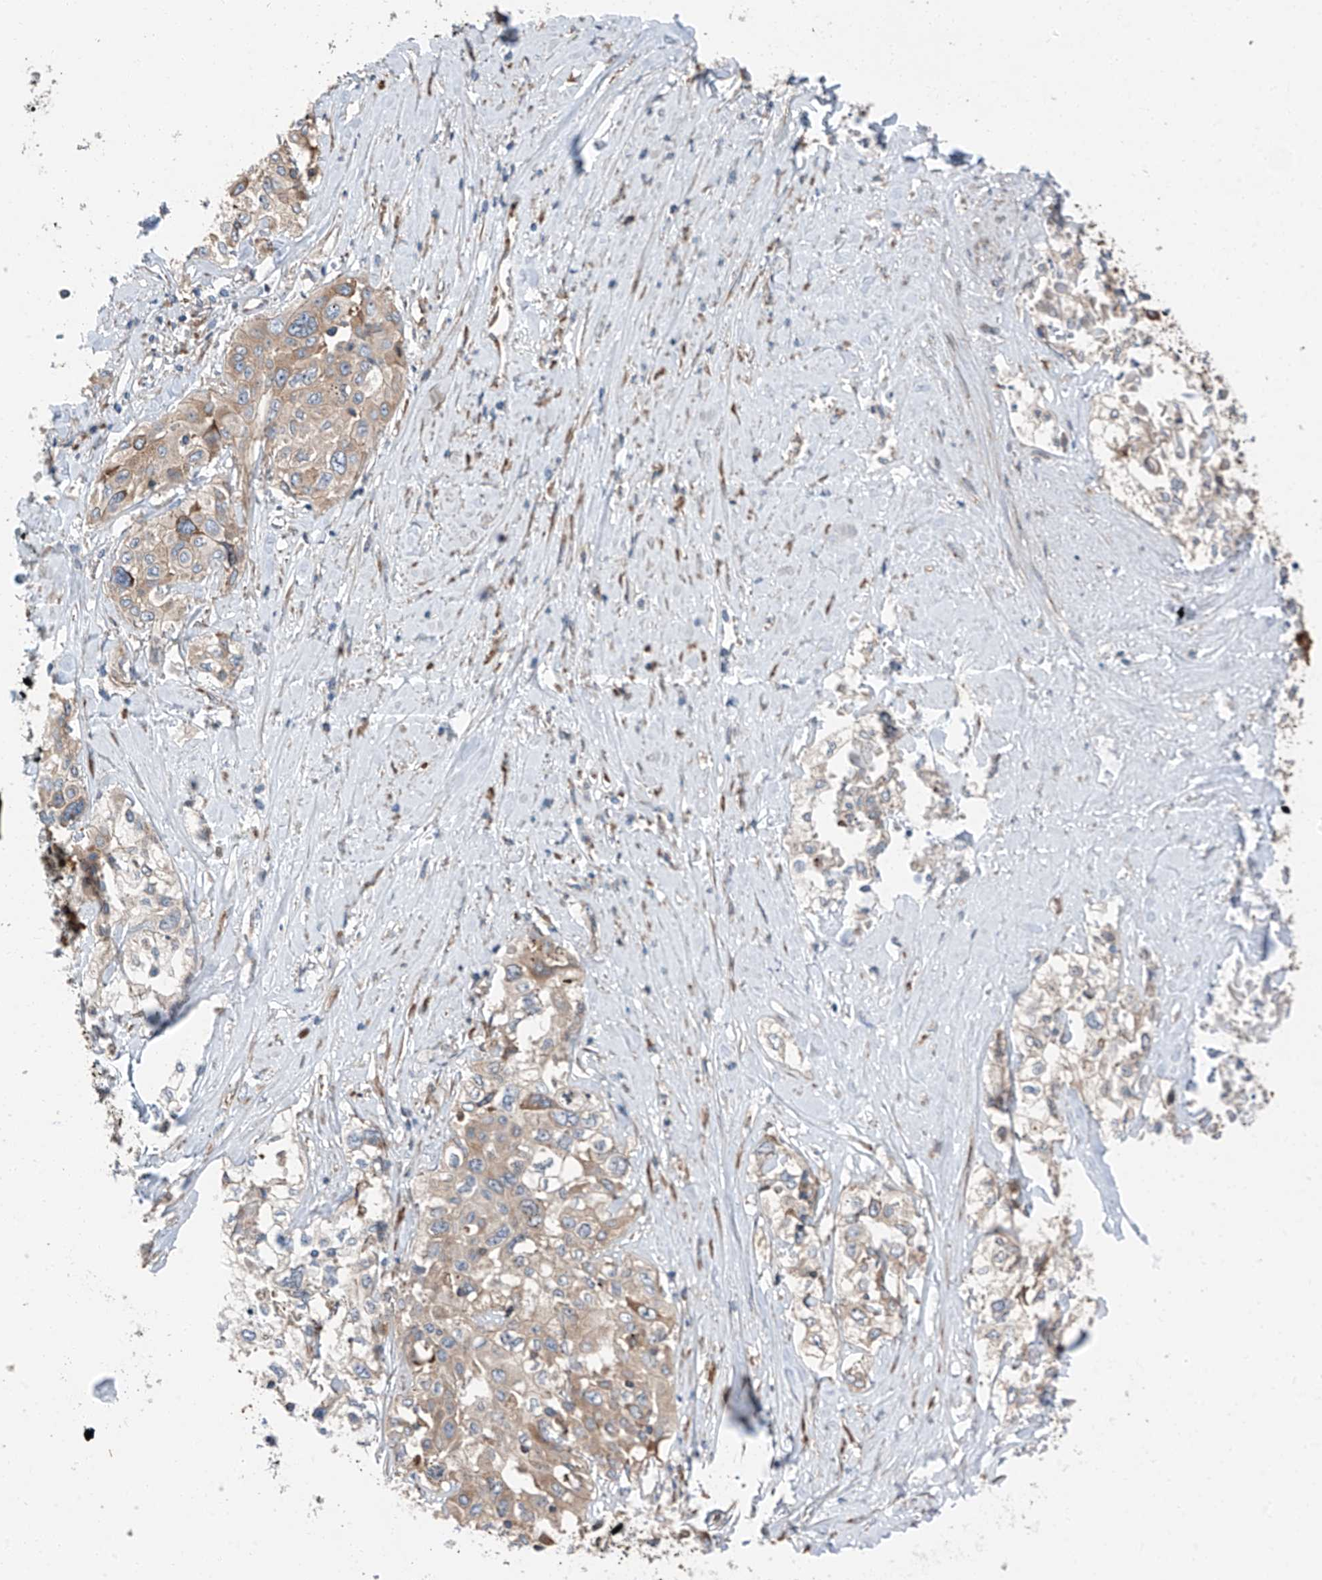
{"staining": {"intensity": "moderate", "quantity": "<25%", "location": "cytoplasmic/membranous"}, "tissue": "cervical cancer", "cell_type": "Tumor cells", "image_type": "cancer", "snomed": [{"axis": "morphology", "description": "Squamous cell carcinoma, NOS"}, {"axis": "topography", "description": "Cervix"}], "caption": "Cervical cancer stained with a brown dye shows moderate cytoplasmic/membranous positive expression in approximately <25% of tumor cells.", "gene": "ZC3H15", "patient": {"sex": "female", "age": 31}}